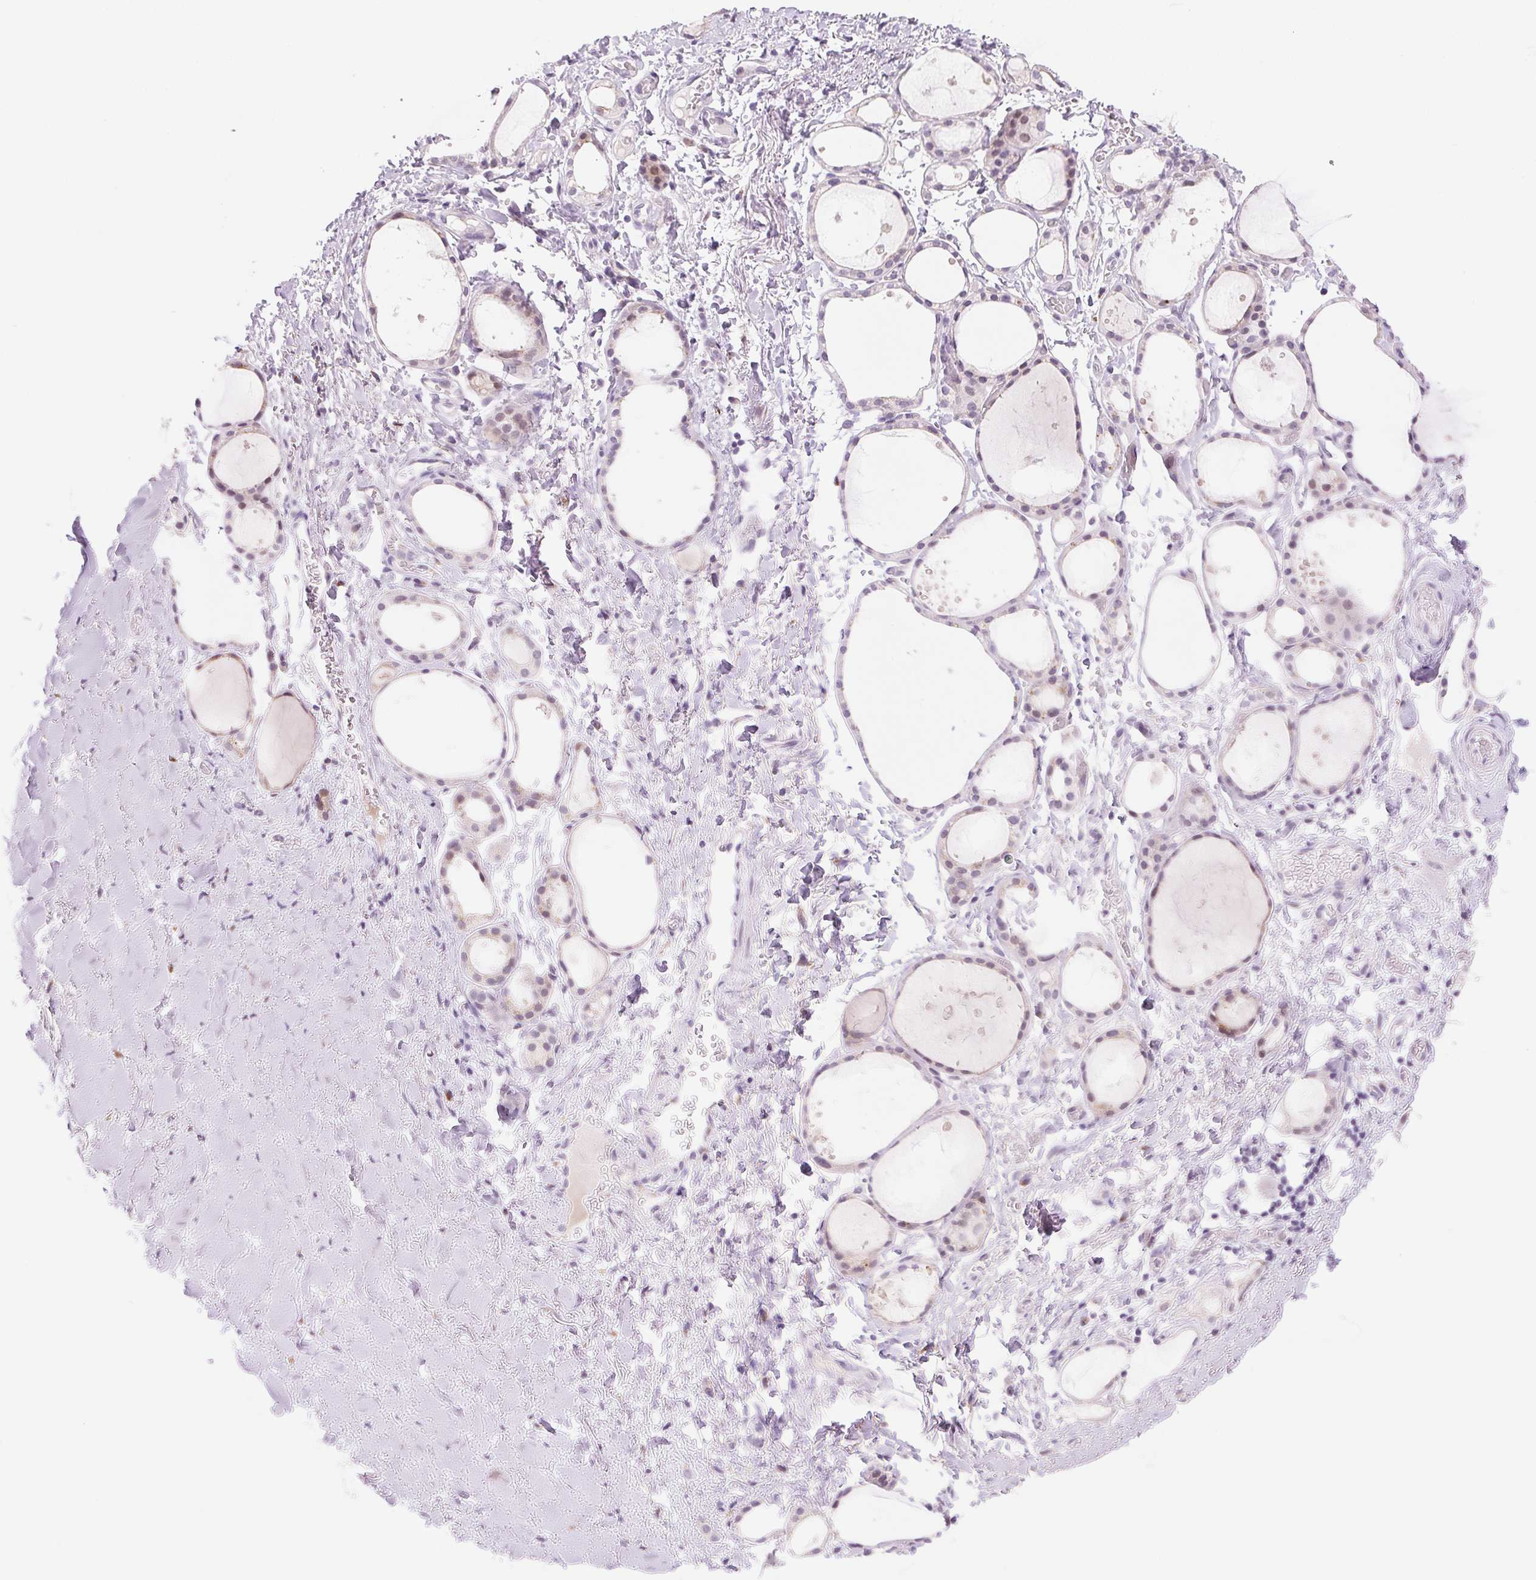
{"staining": {"intensity": "weak", "quantity": "25%-75%", "location": "cytoplasmic/membranous"}, "tissue": "thyroid gland", "cell_type": "Glandular cells", "image_type": "normal", "snomed": [{"axis": "morphology", "description": "Normal tissue, NOS"}, {"axis": "topography", "description": "Thyroid gland"}], "caption": "Unremarkable thyroid gland was stained to show a protein in brown. There is low levels of weak cytoplasmic/membranous expression in approximately 25%-75% of glandular cells.", "gene": "TEKT1", "patient": {"sex": "male", "age": 68}}